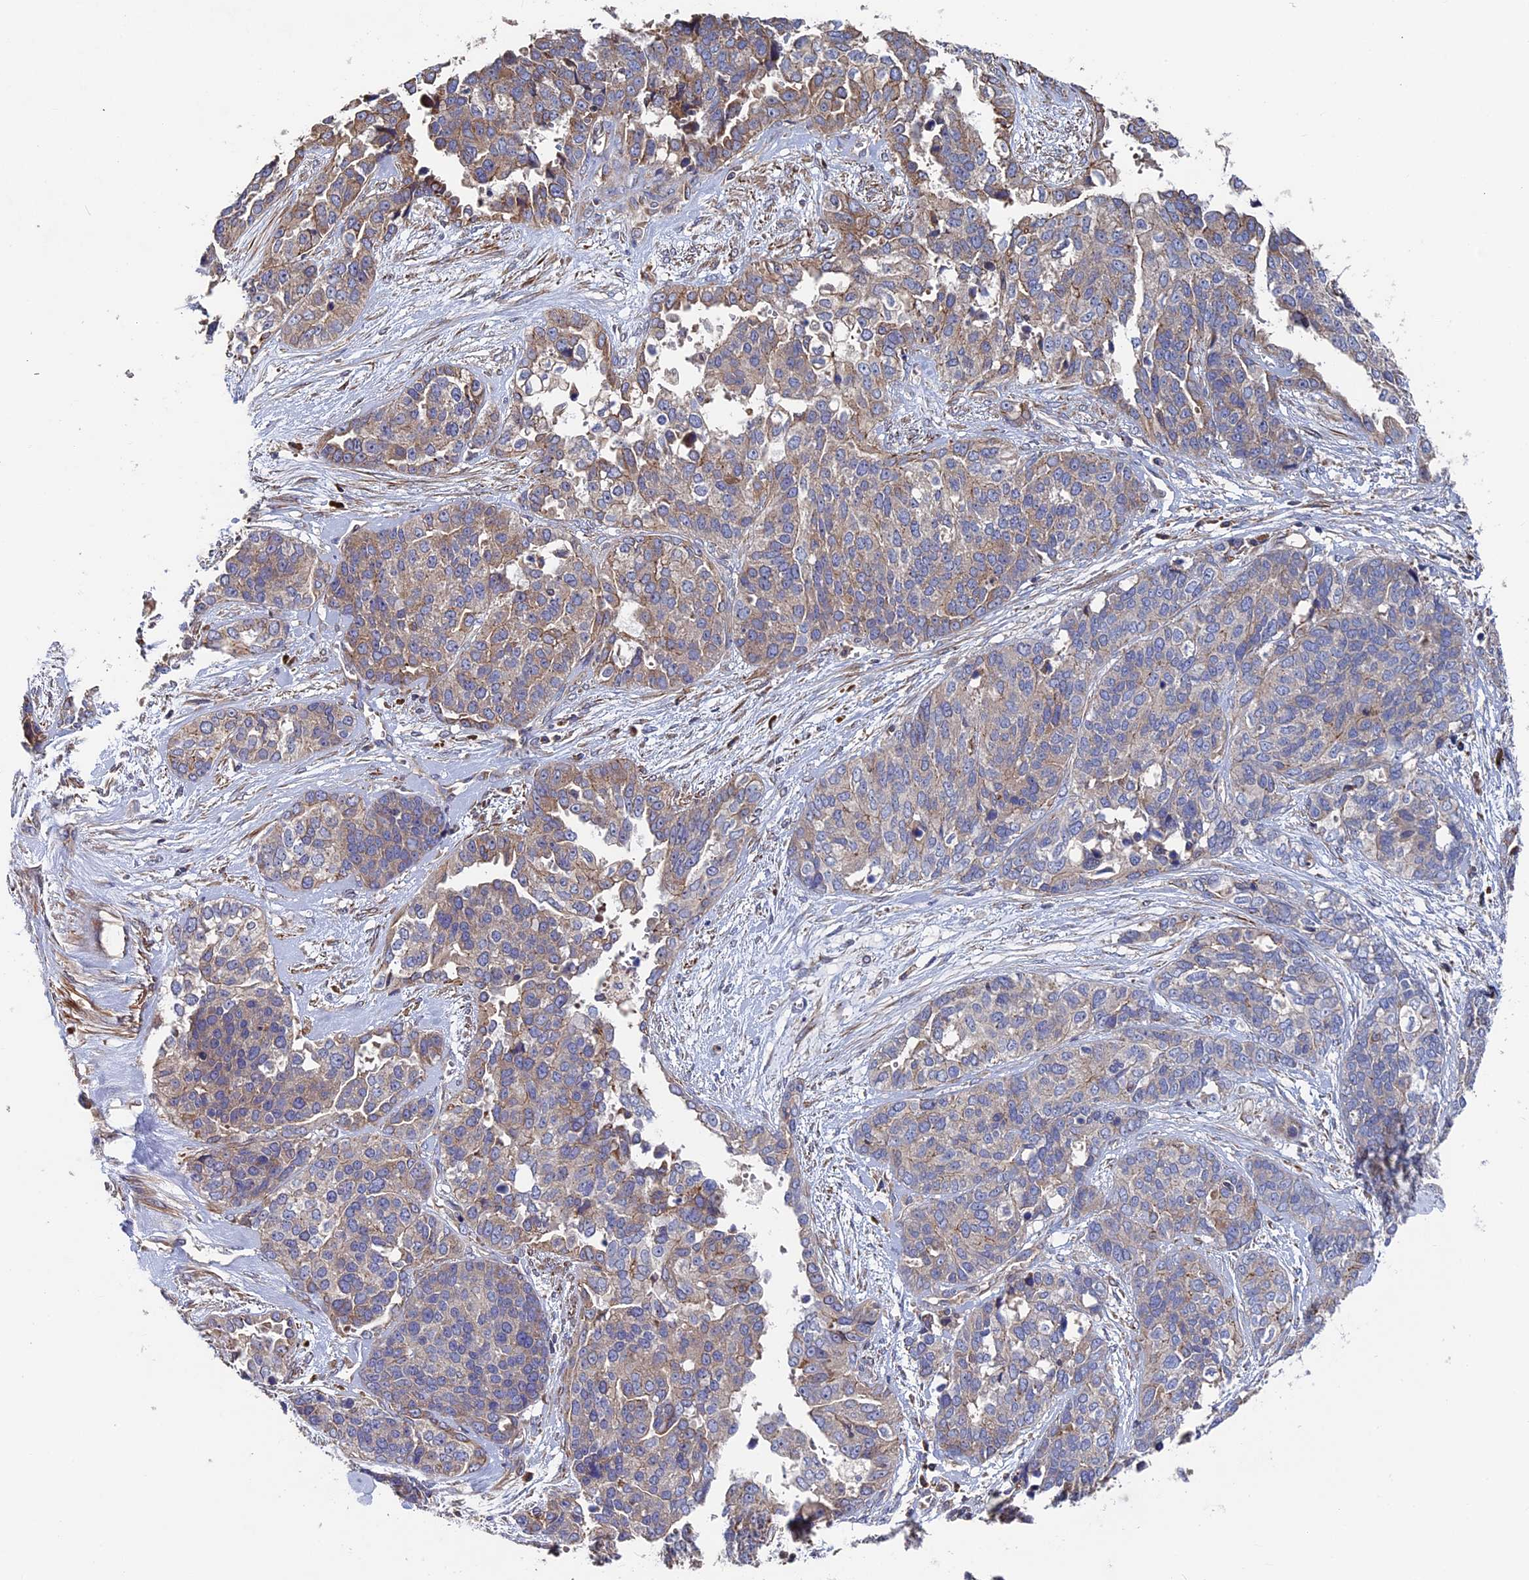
{"staining": {"intensity": "weak", "quantity": "25%-75%", "location": "cytoplasmic/membranous"}, "tissue": "ovarian cancer", "cell_type": "Tumor cells", "image_type": "cancer", "snomed": [{"axis": "morphology", "description": "Cystadenocarcinoma, serous, NOS"}, {"axis": "topography", "description": "Ovary"}], "caption": "DAB immunohistochemical staining of ovarian cancer (serous cystadenocarcinoma) reveals weak cytoplasmic/membranous protein positivity in about 25%-75% of tumor cells.", "gene": "DNAJC3", "patient": {"sex": "female", "age": 44}}